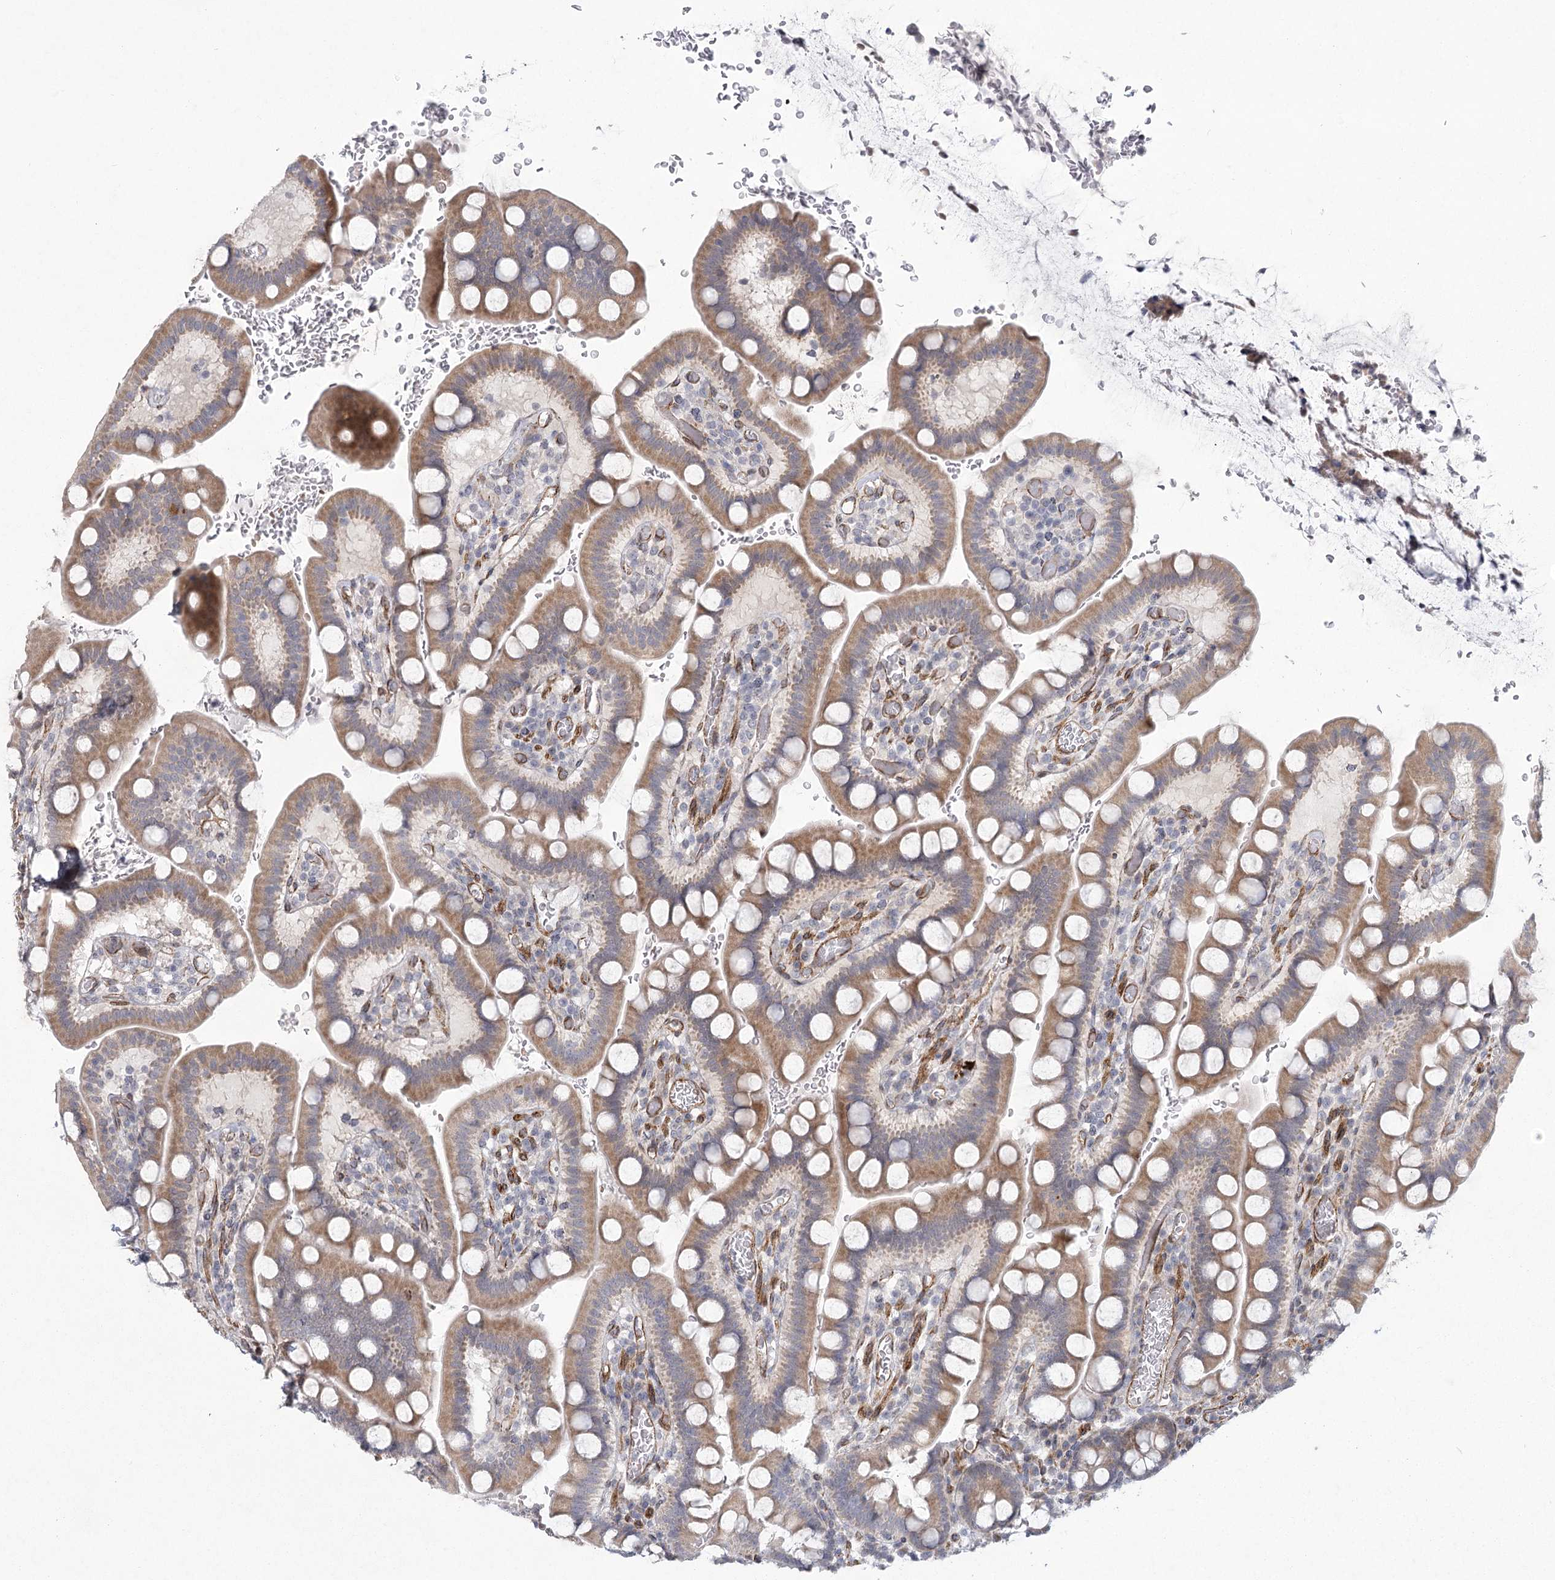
{"staining": {"intensity": "moderate", "quantity": ">75%", "location": "cytoplasmic/membranous"}, "tissue": "small intestine", "cell_type": "Glandular cells", "image_type": "normal", "snomed": [{"axis": "morphology", "description": "Normal tissue, NOS"}, {"axis": "topography", "description": "Stomach, upper"}, {"axis": "topography", "description": "Stomach, lower"}, {"axis": "topography", "description": "Small intestine"}], "caption": "Immunohistochemistry of unremarkable human small intestine displays medium levels of moderate cytoplasmic/membranous expression in about >75% of glandular cells. (Stains: DAB (3,3'-diaminobenzidine) in brown, nuclei in blue, Microscopy: brightfield microscopy at high magnification).", "gene": "MEPE", "patient": {"sex": "male", "age": 68}}